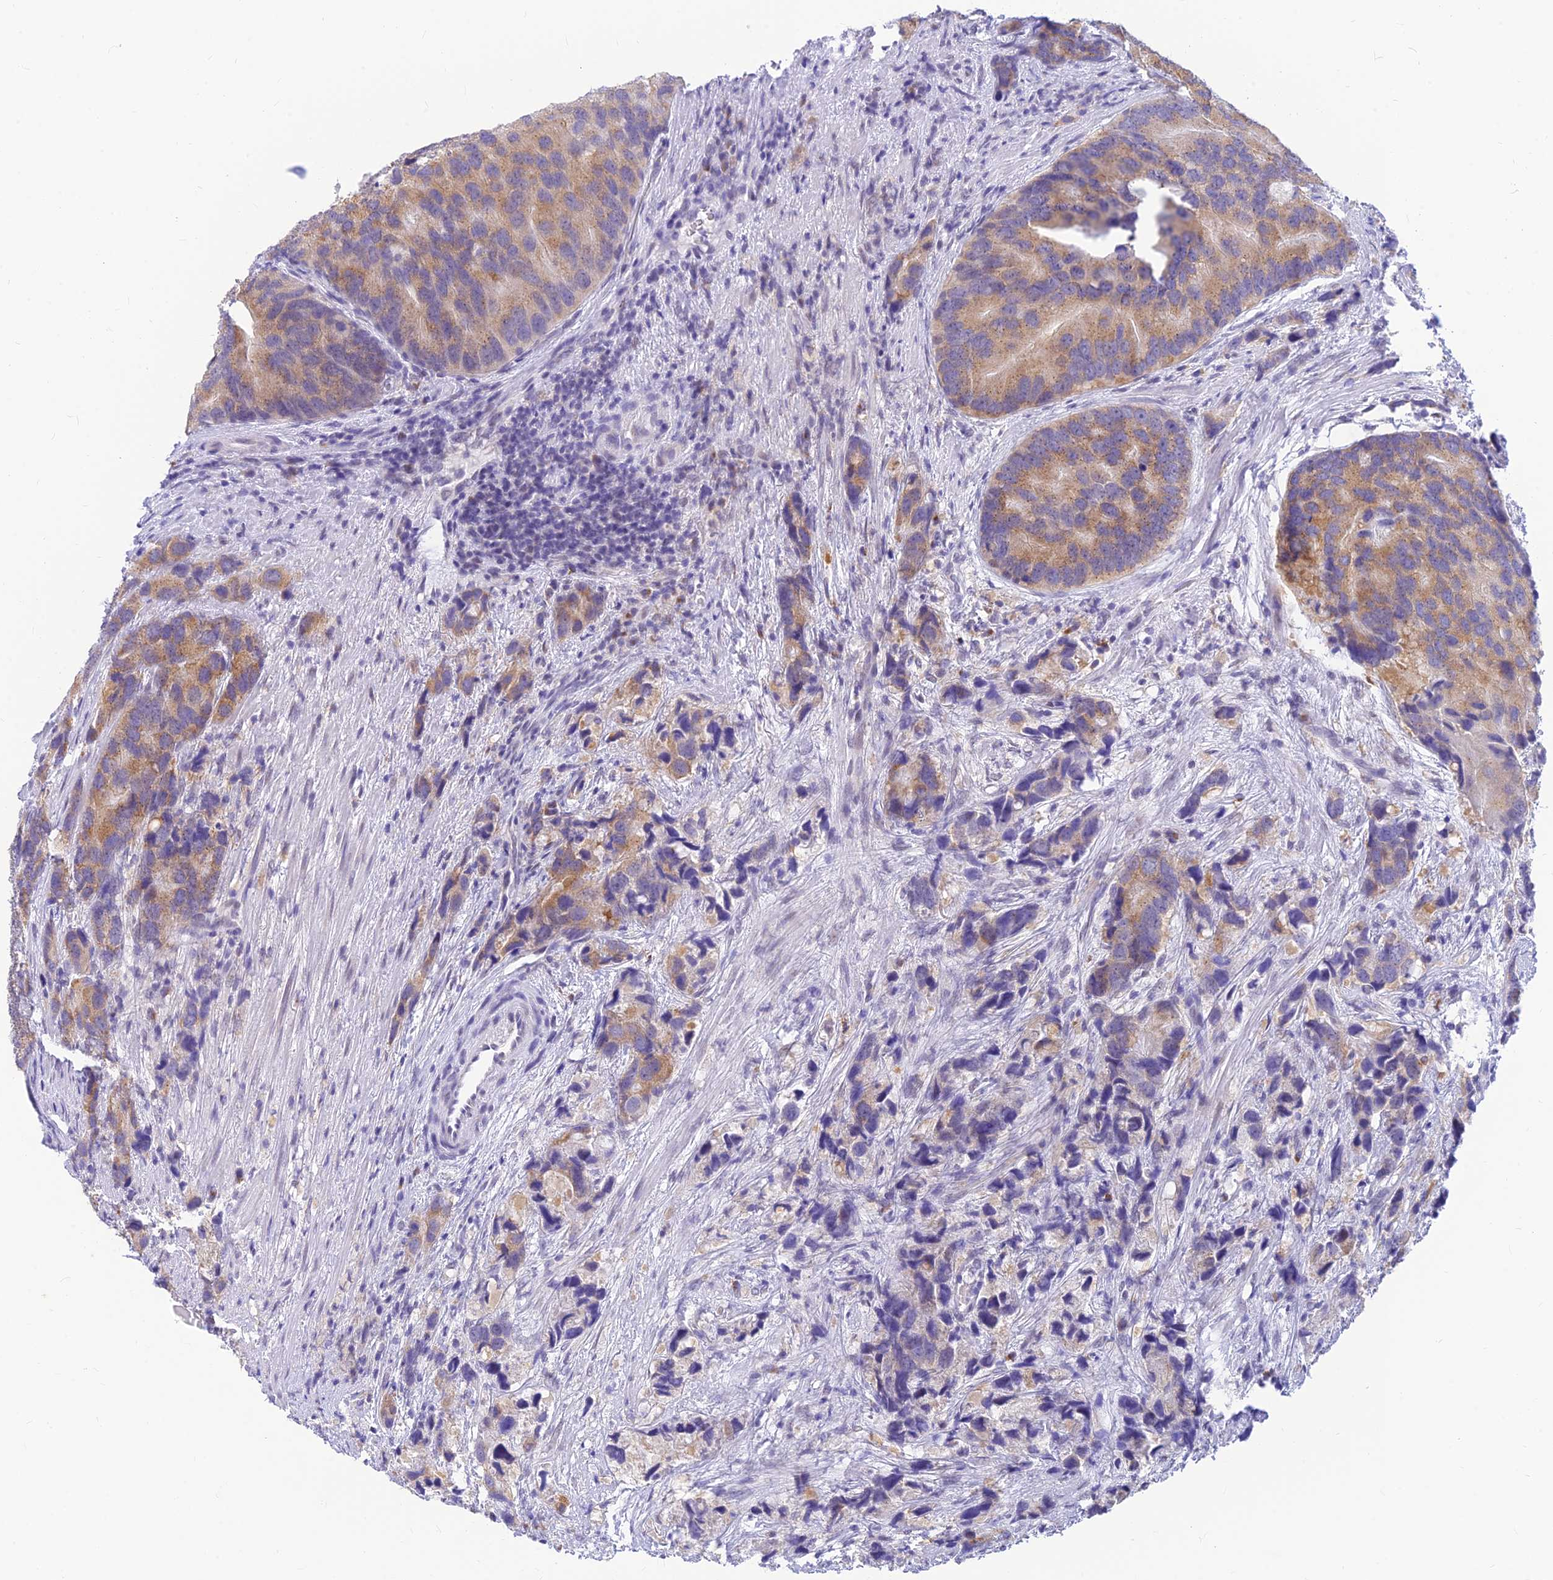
{"staining": {"intensity": "moderate", "quantity": "25%-75%", "location": "cytoplasmic/membranous"}, "tissue": "prostate cancer", "cell_type": "Tumor cells", "image_type": "cancer", "snomed": [{"axis": "morphology", "description": "Adenocarcinoma, High grade"}, {"axis": "topography", "description": "Prostate"}], "caption": "Protein analysis of adenocarcinoma (high-grade) (prostate) tissue displays moderate cytoplasmic/membranous expression in about 25%-75% of tumor cells.", "gene": "INKA1", "patient": {"sex": "male", "age": 62}}